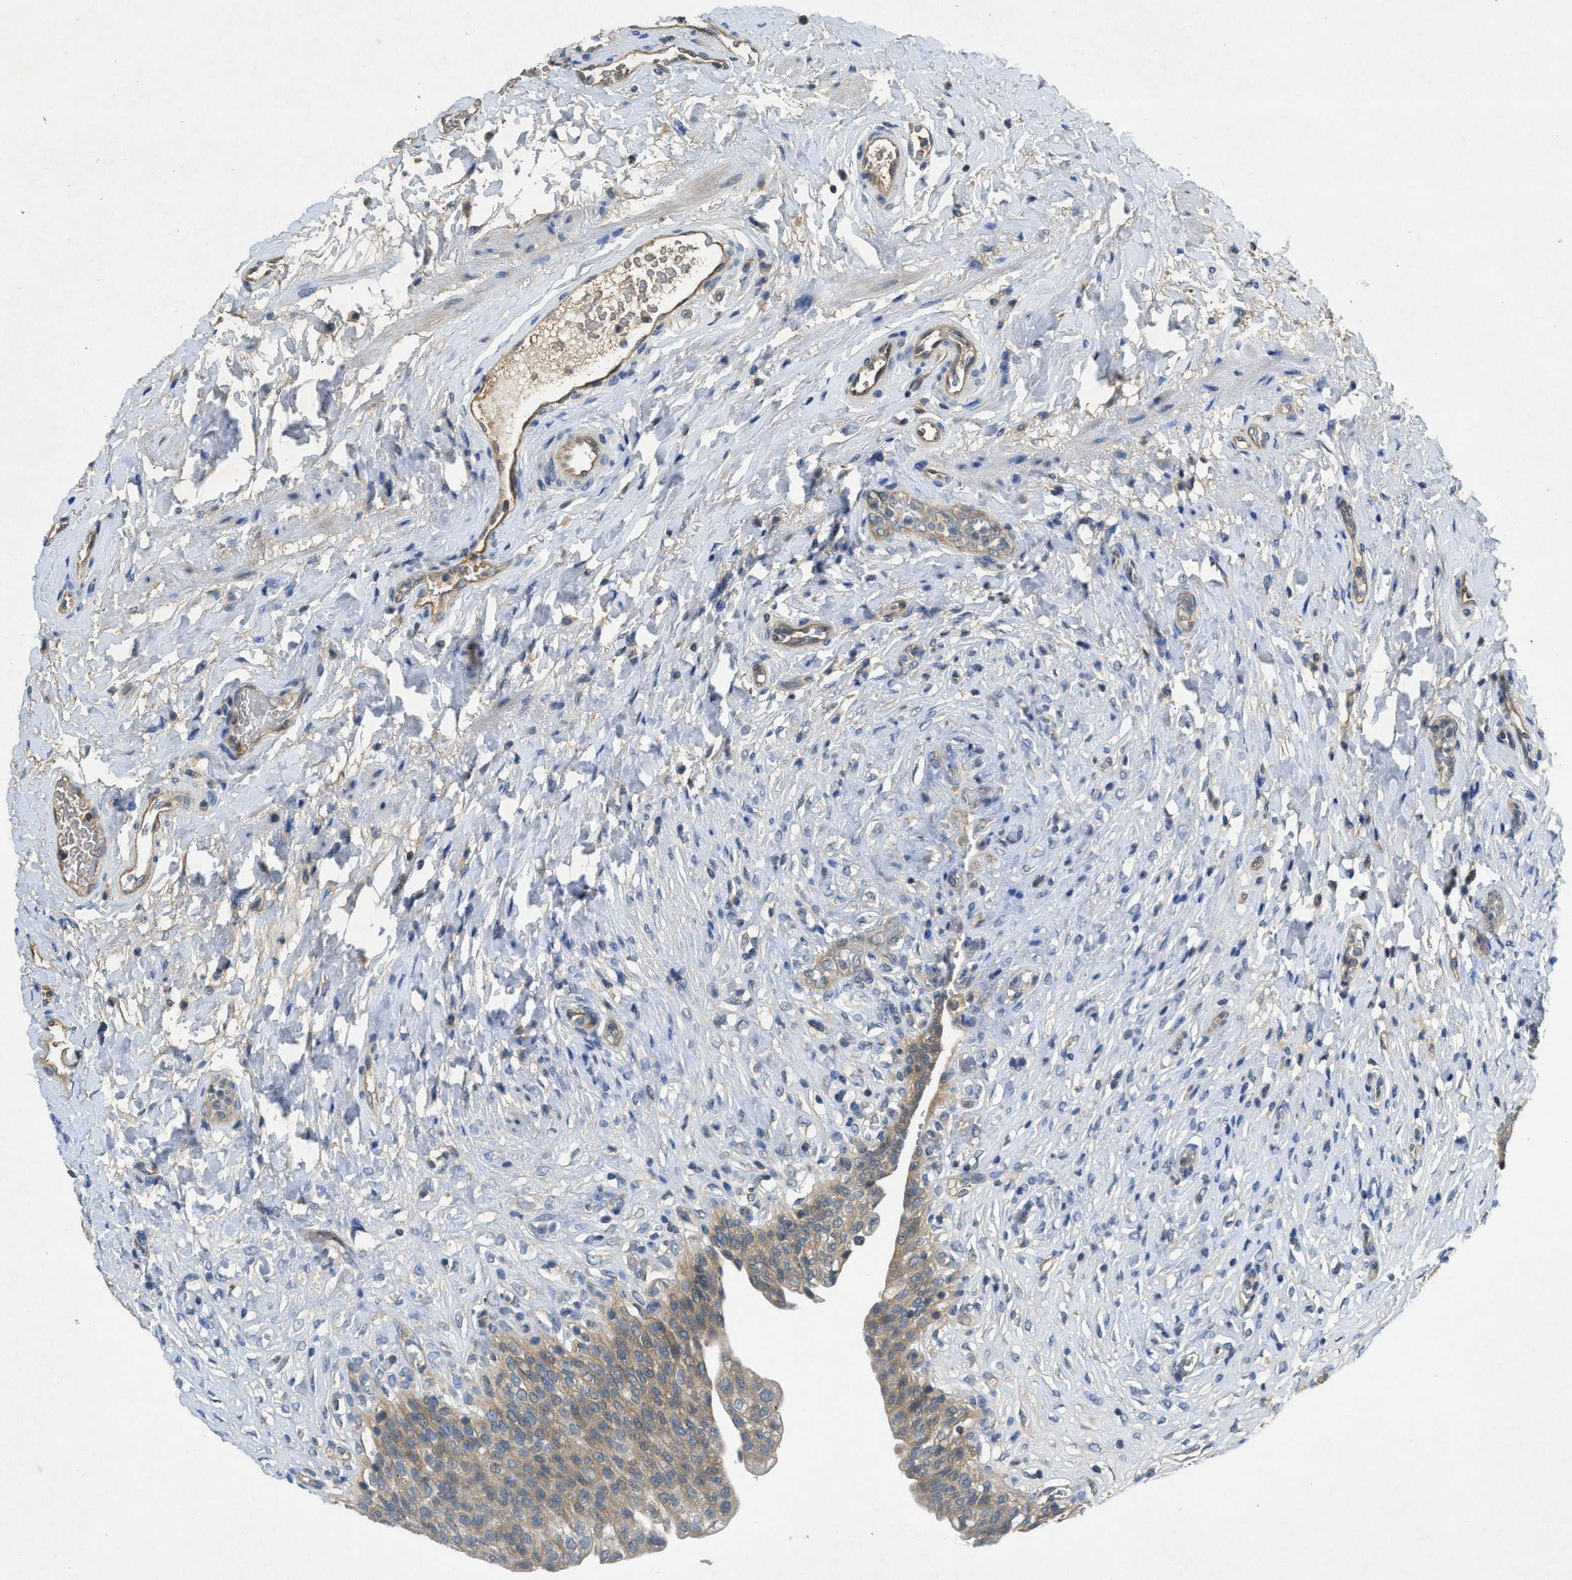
{"staining": {"intensity": "weak", "quantity": ">75%", "location": "cytoplasmic/membranous"}, "tissue": "urinary bladder", "cell_type": "Urothelial cells", "image_type": "normal", "snomed": [{"axis": "morphology", "description": "Urothelial carcinoma, High grade"}, {"axis": "topography", "description": "Urinary bladder"}], "caption": "The photomicrograph demonstrates immunohistochemical staining of normal urinary bladder. There is weak cytoplasmic/membranous positivity is present in about >75% of urothelial cells. The staining was performed using DAB (3,3'-diaminobenzidine), with brown indicating positive protein expression. Nuclei are stained blue with hematoxylin.", "gene": "PPP3CA", "patient": {"sex": "male", "age": 46}}